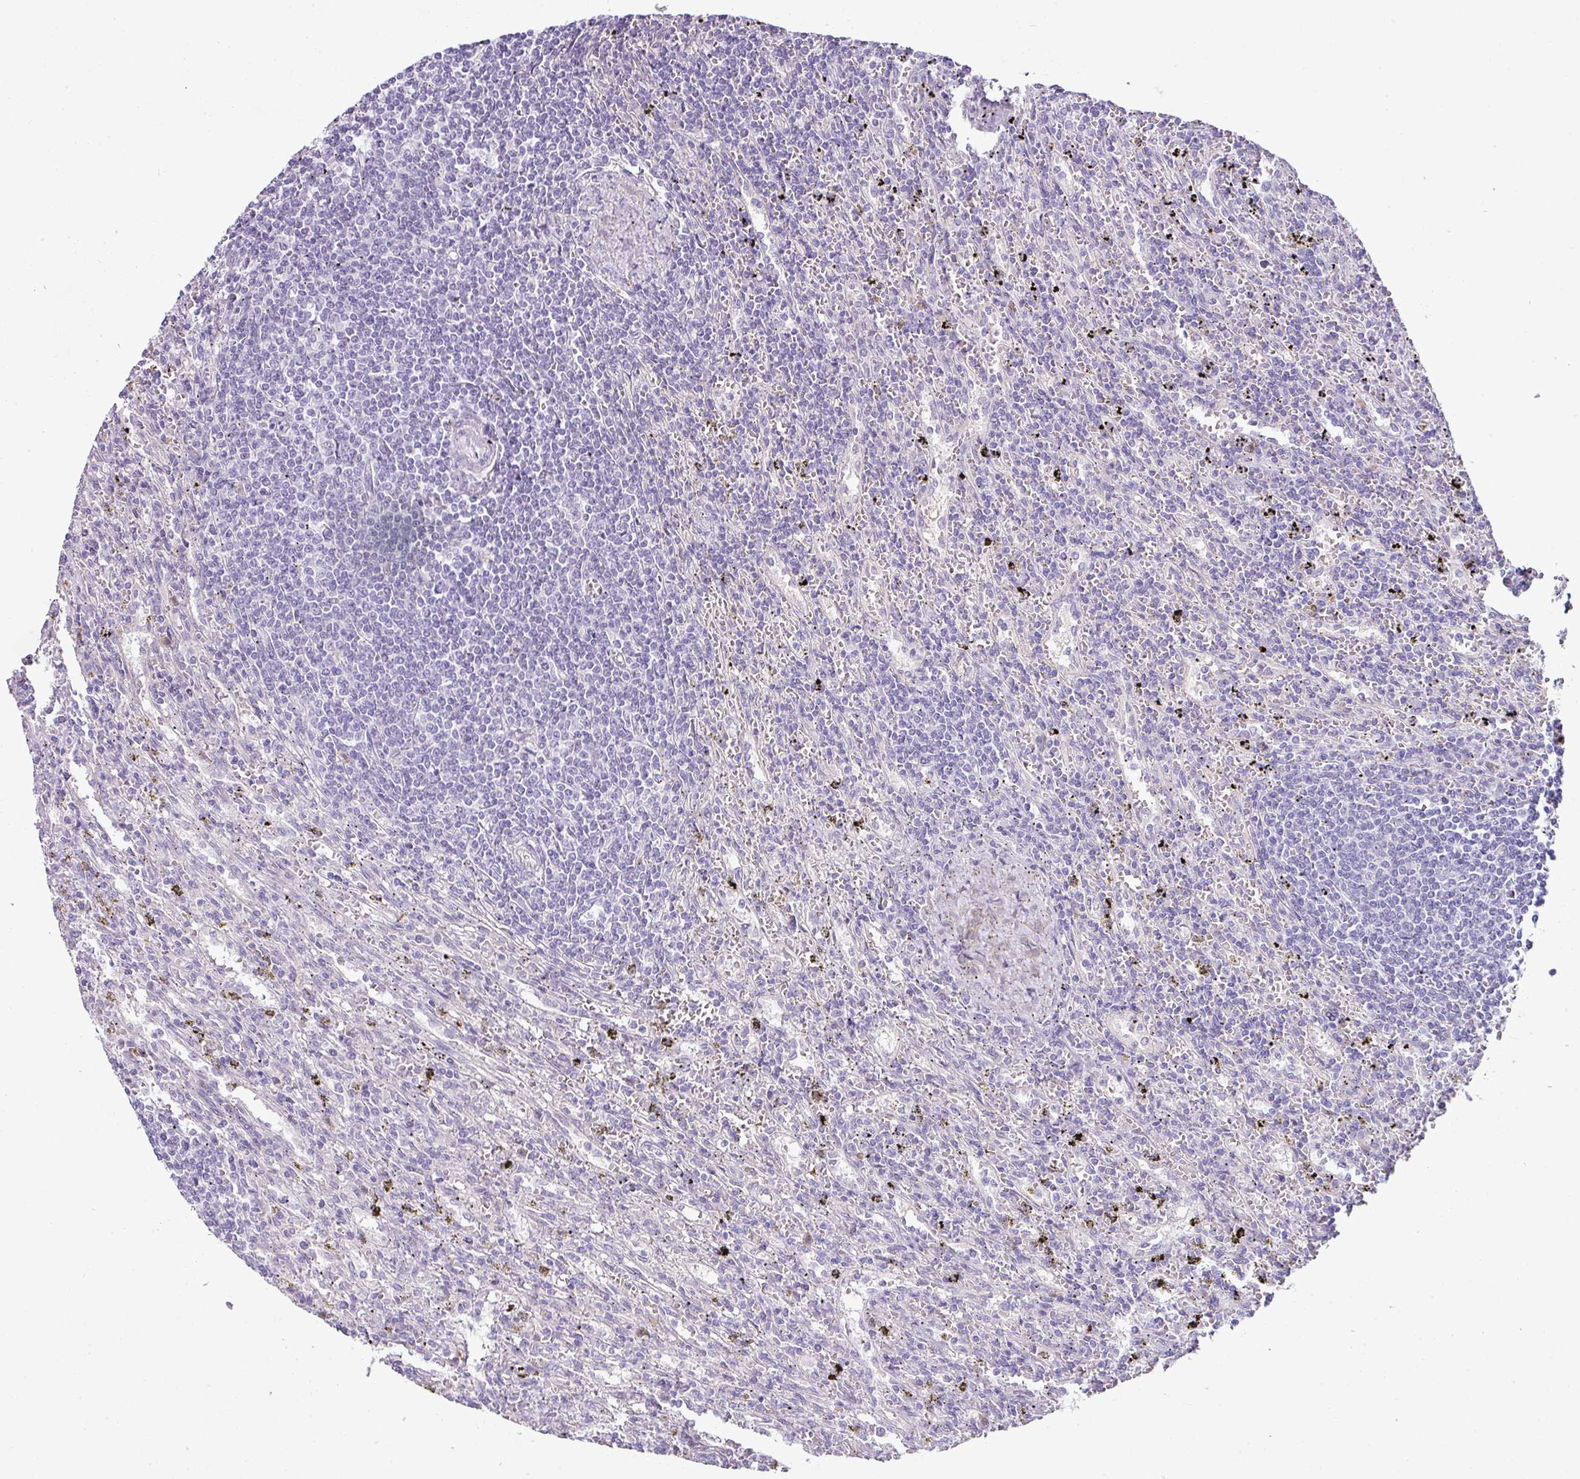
{"staining": {"intensity": "negative", "quantity": "none", "location": "none"}, "tissue": "lymphoma", "cell_type": "Tumor cells", "image_type": "cancer", "snomed": [{"axis": "morphology", "description": "Malignant lymphoma, non-Hodgkin's type, Low grade"}, {"axis": "topography", "description": "Spleen"}], "caption": "The immunohistochemistry (IHC) micrograph has no significant expression in tumor cells of lymphoma tissue. Nuclei are stained in blue.", "gene": "FGF17", "patient": {"sex": "male", "age": 76}}